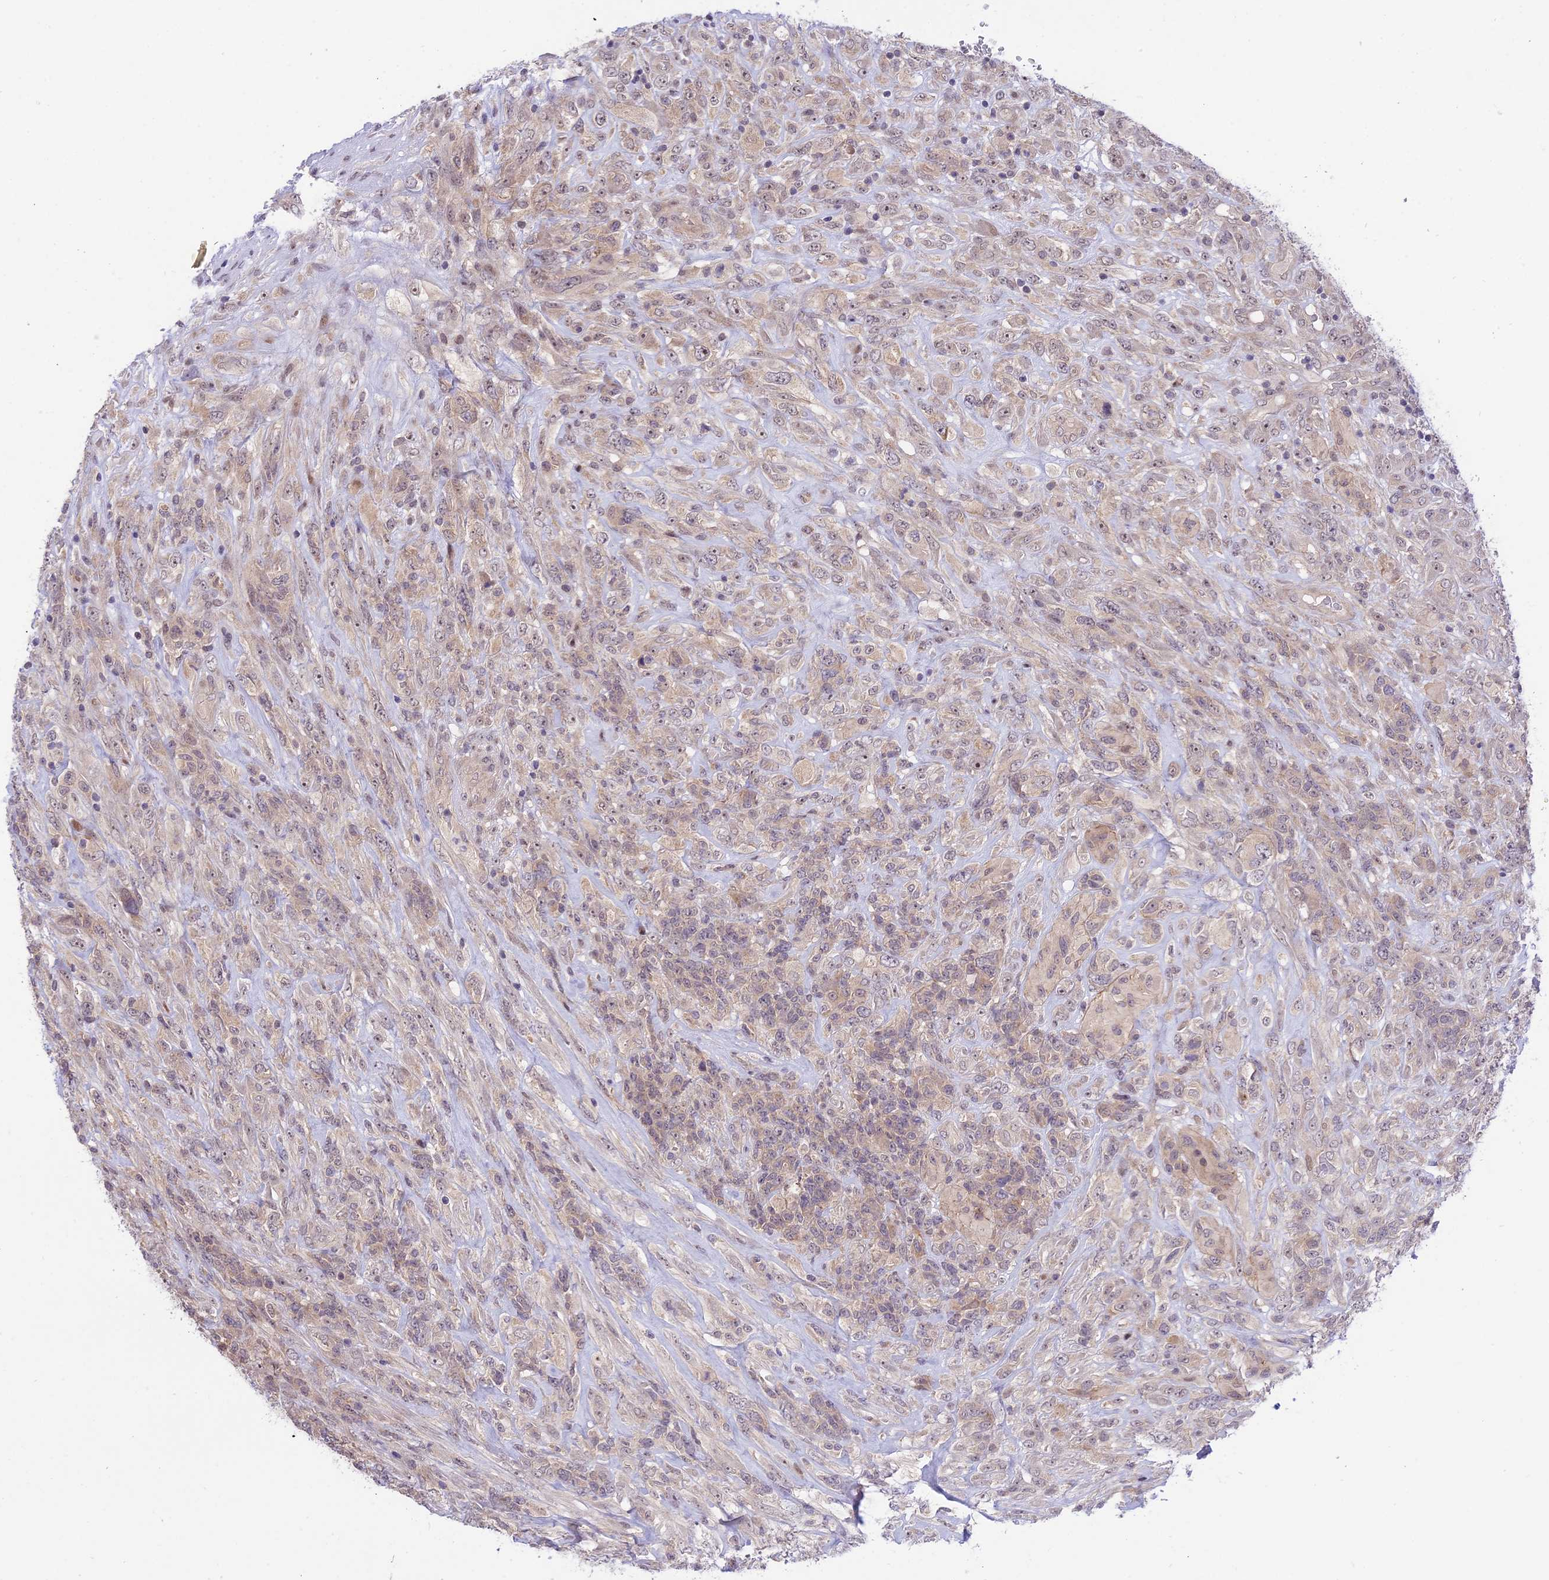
{"staining": {"intensity": "weak", "quantity": "25%-75%", "location": "cytoplasmic/membranous"}, "tissue": "glioma", "cell_type": "Tumor cells", "image_type": "cancer", "snomed": [{"axis": "morphology", "description": "Glioma, malignant, High grade"}, {"axis": "topography", "description": "Brain"}], "caption": "Tumor cells demonstrate low levels of weak cytoplasmic/membranous positivity in about 25%-75% of cells in human glioma.", "gene": "ZNF837", "patient": {"sex": "male", "age": 61}}